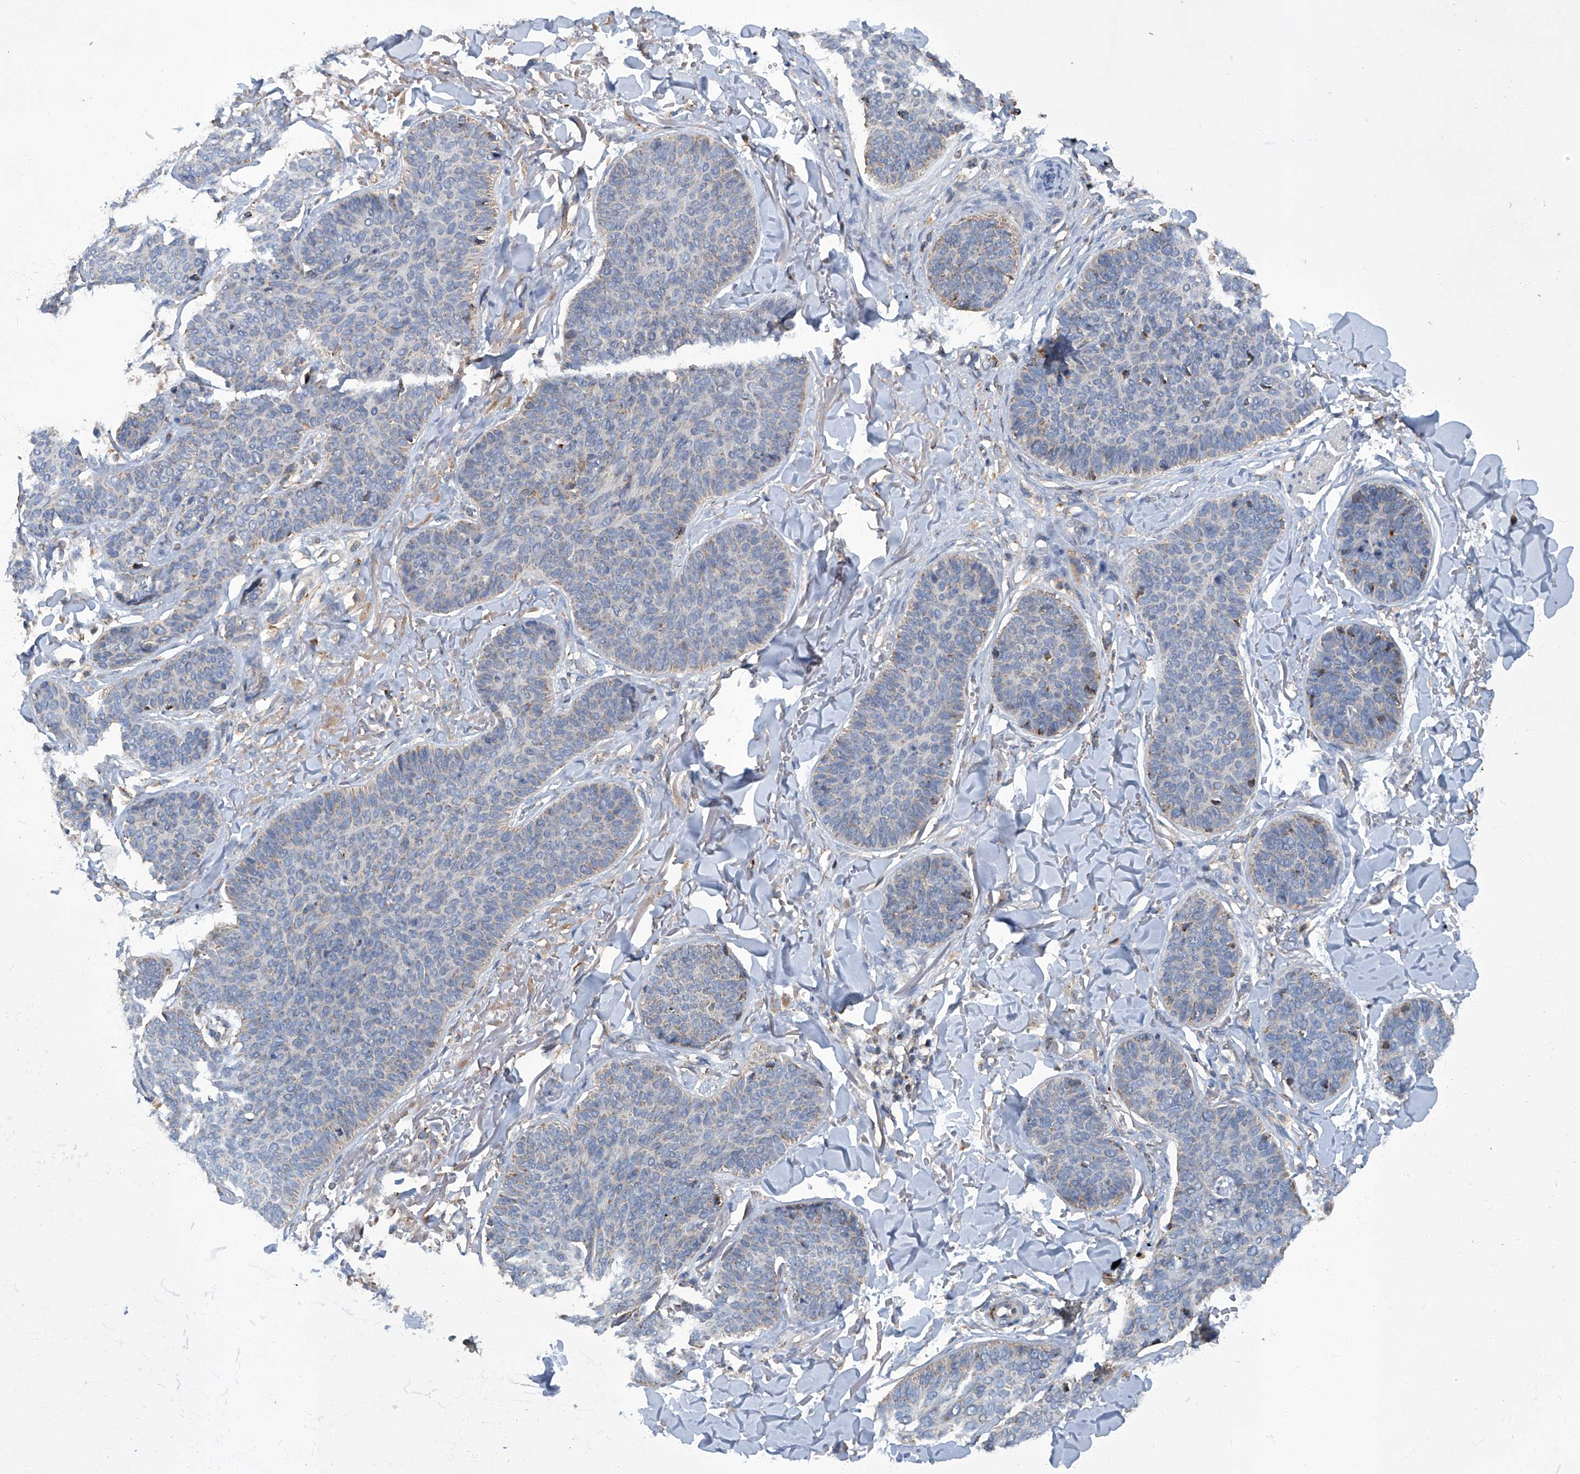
{"staining": {"intensity": "negative", "quantity": "none", "location": "none"}, "tissue": "skin cancer", "cell_type": "Tumor cells", "image_type": "cancer", "snomed": [{"axis": "morphology", "description": "Basal cell carcinoma"}, {"axis": "topography", "description": "Skin"}], "caption": "IHC micrograph of neoplastic tissue: human basal cell carcinoma (skin) stained with DAB (3,3'-diaminobenzidine) demonstrates no significant protein positivity in tumor cells. The staining was performed using DAB (3,3'-diaminobenzidine) to visualize the protein expression in brown, while the nuclei were stained in blue with hematoxylin (Magnification: 20x).", "gene": "TNFRSF13B", "patient": {"sex": "male", "age": 85}}